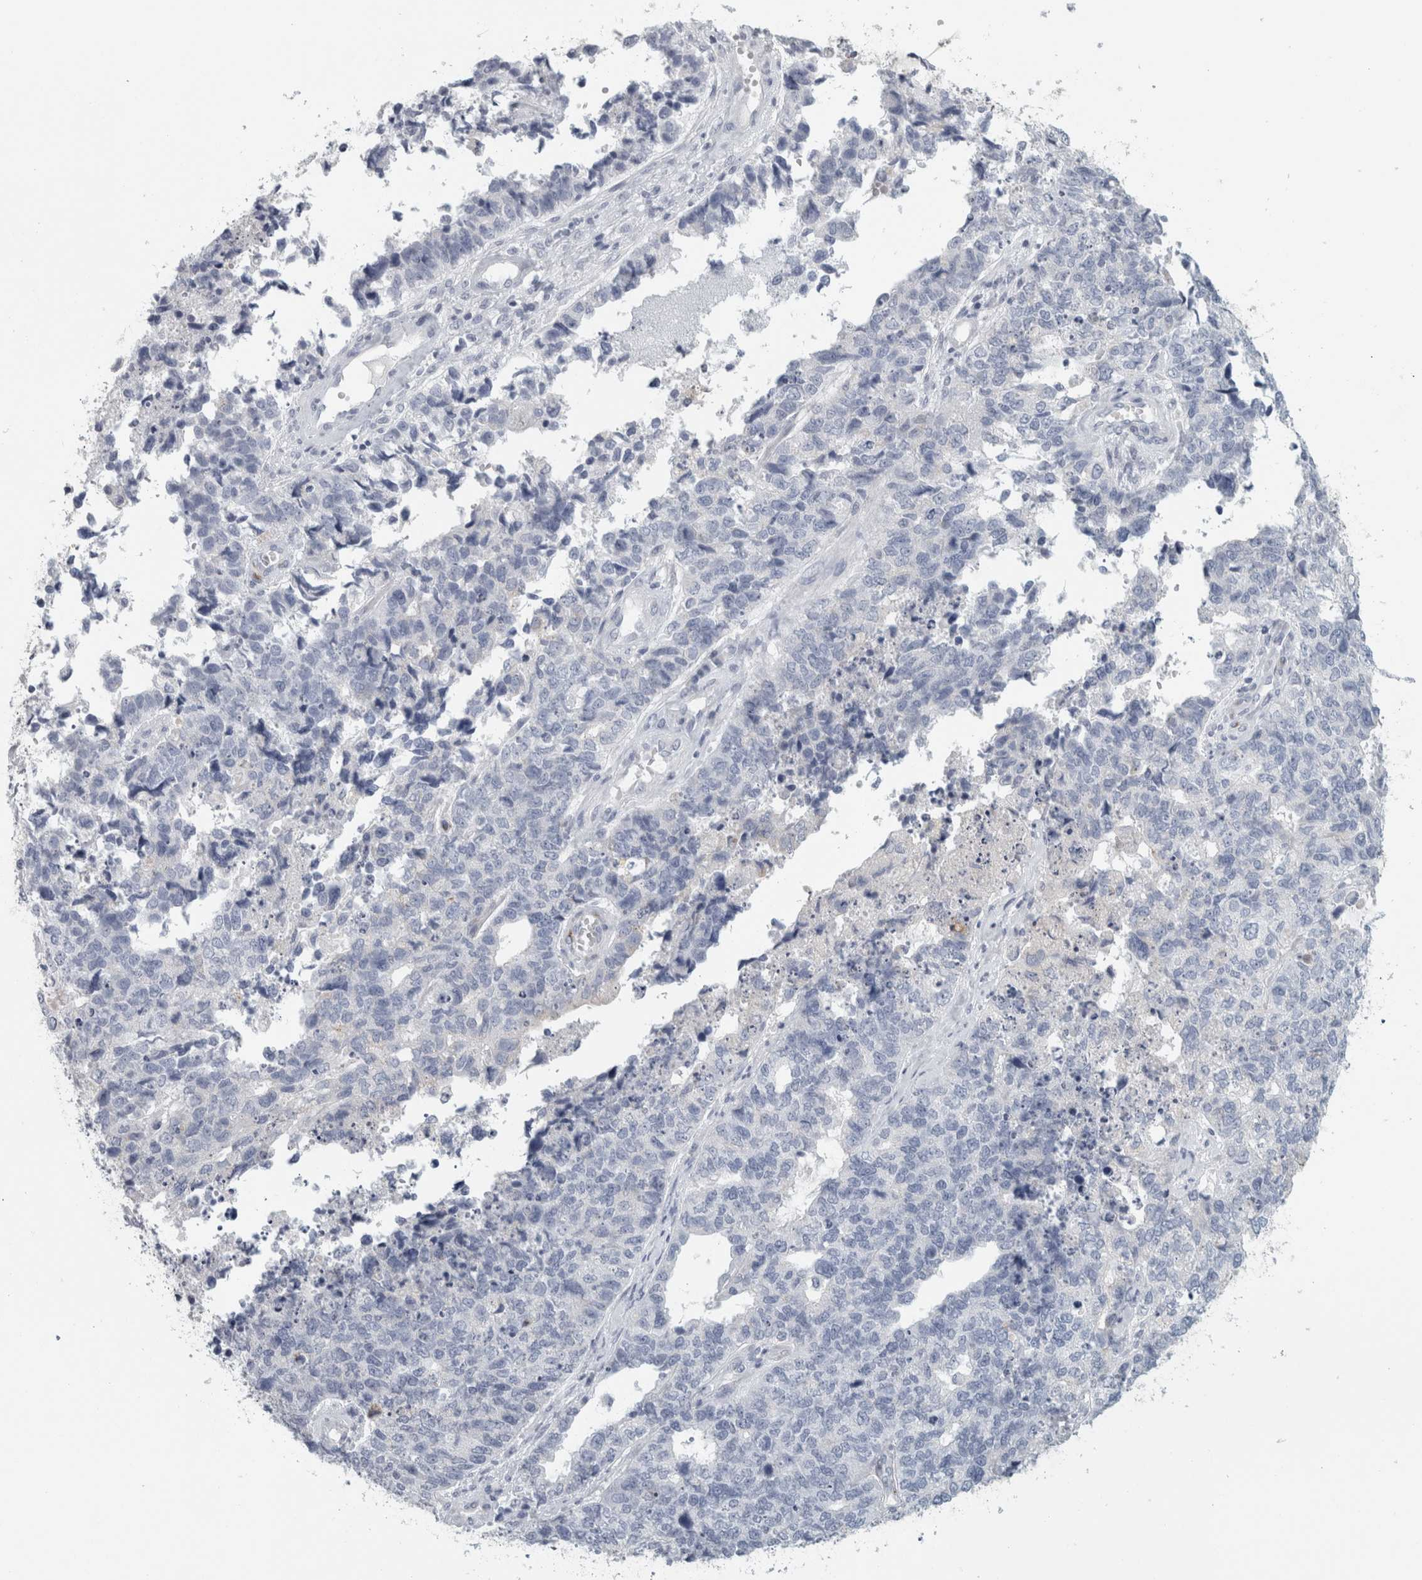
{"staining": {"intensity": "negative", "quantity": "none", "location": "none"}, "tissue": "cervical cancer", "cell_type": "Tumor cells", "image_type": "cancer", "snomed": [{"axis": "morphology", "description": "Squamous cell carcinoma, NOS"}, {"axis": "topography", "description": "Cervix"}], "caption": "Tumor cells are negative for brown protein staining in squamous cell carcinoma (cervical).", "gene": "CPE", "patient": {"sex": "female", "age": 63}}